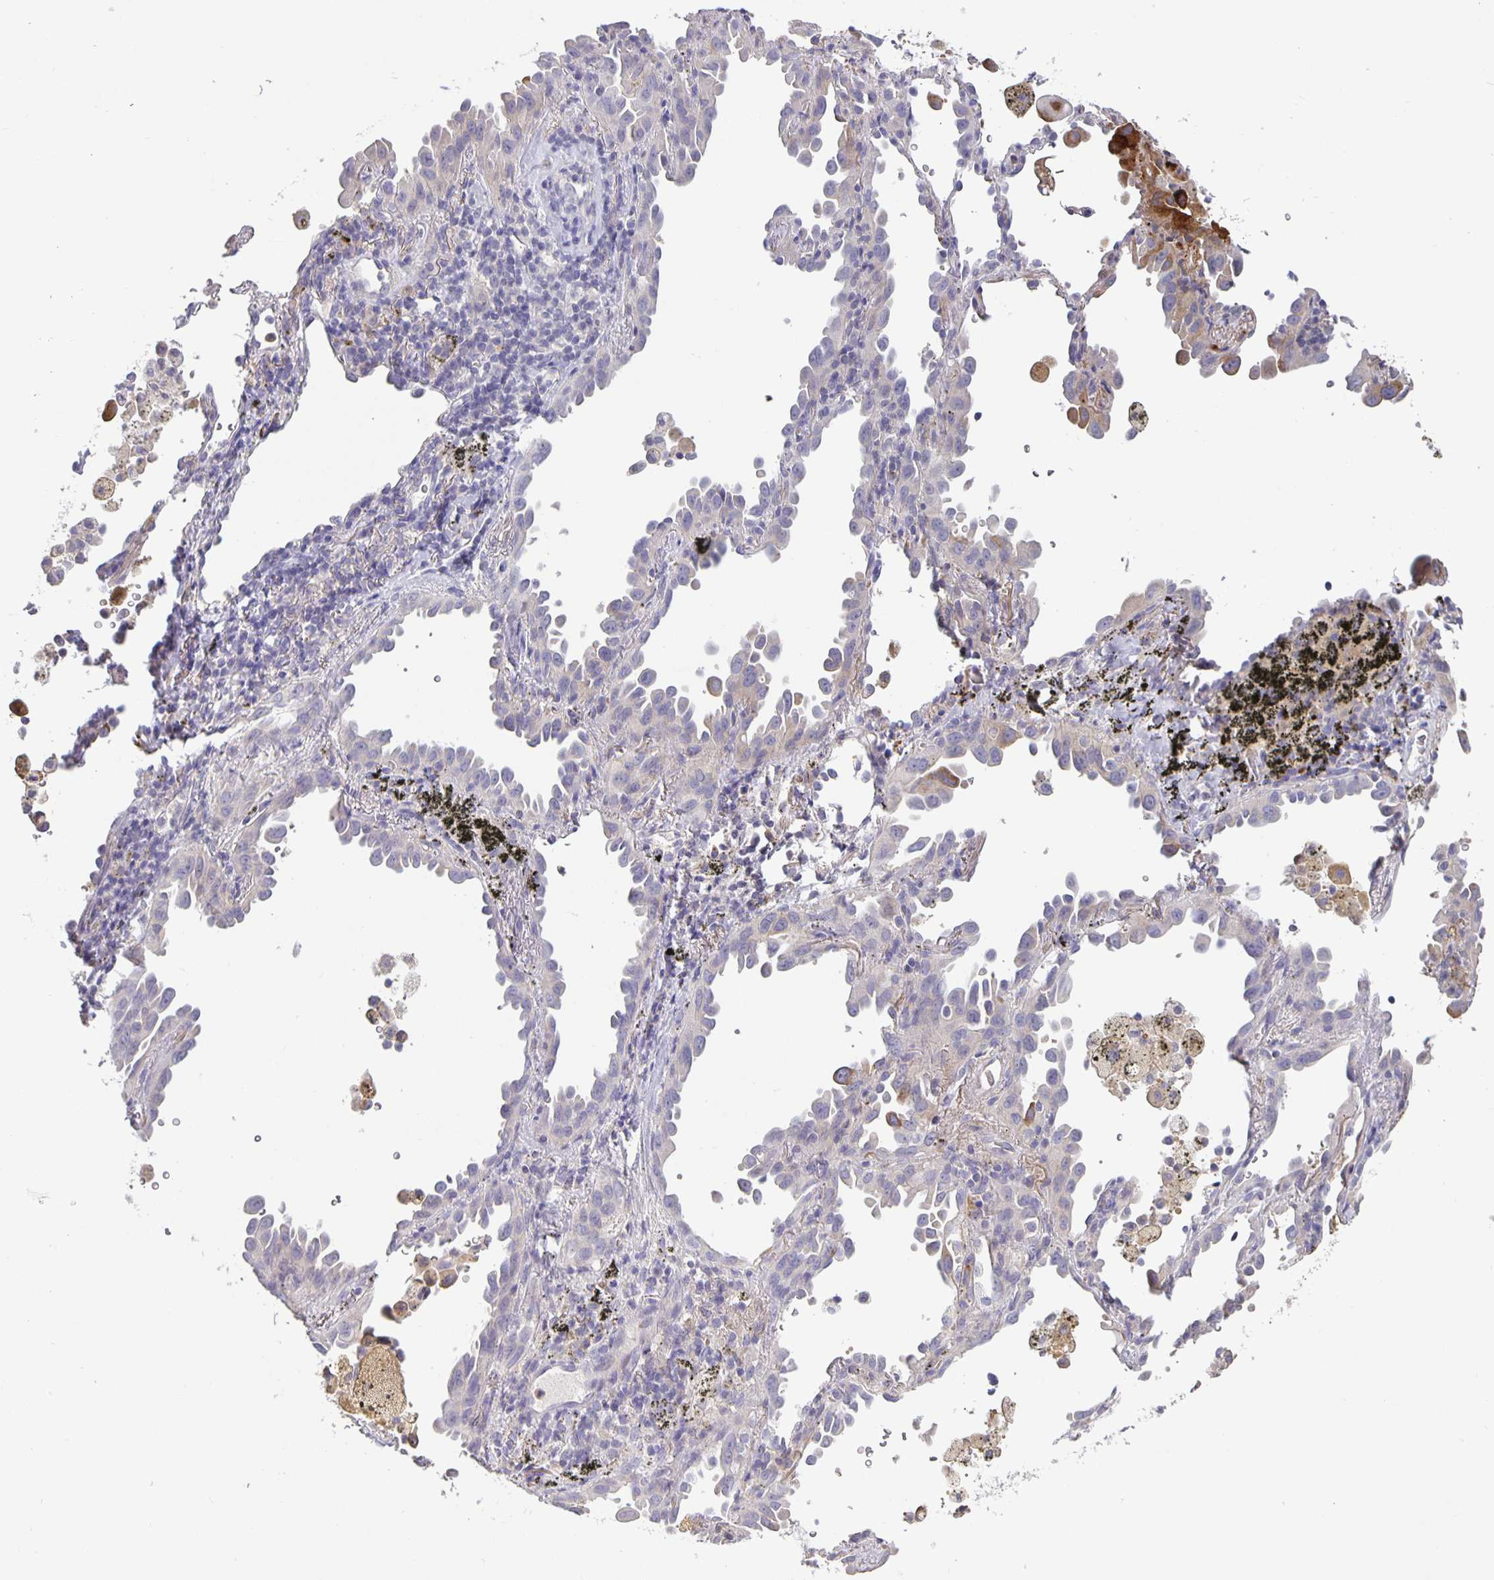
{"staining": {"intensity": "moderate", "quantity": "<25%", "location": "cytoplasmic/membranous"}, "tissue": "lung cancer", "cell_type": "Tumor cells", "image_type": "cancer", "snomed": [{"axis": "morphology", "description": "Adenocarcinoma, NOS"}, {"axis": "topography", "description": "Lung"}], "caption": "Protein staining of lung adenocarcinoma tissue shows moderate cytoplasmic/membranous positivity in approximately <25% of tumor cells. The staining is performed using DAB (3,3'-diaminobenzidine) brown chromogen to label protein expression. The nuclei are counter-stained blue using hematoxylin.", "gene": "GDF15", "patient": {"sex": "male", "age": 68}}